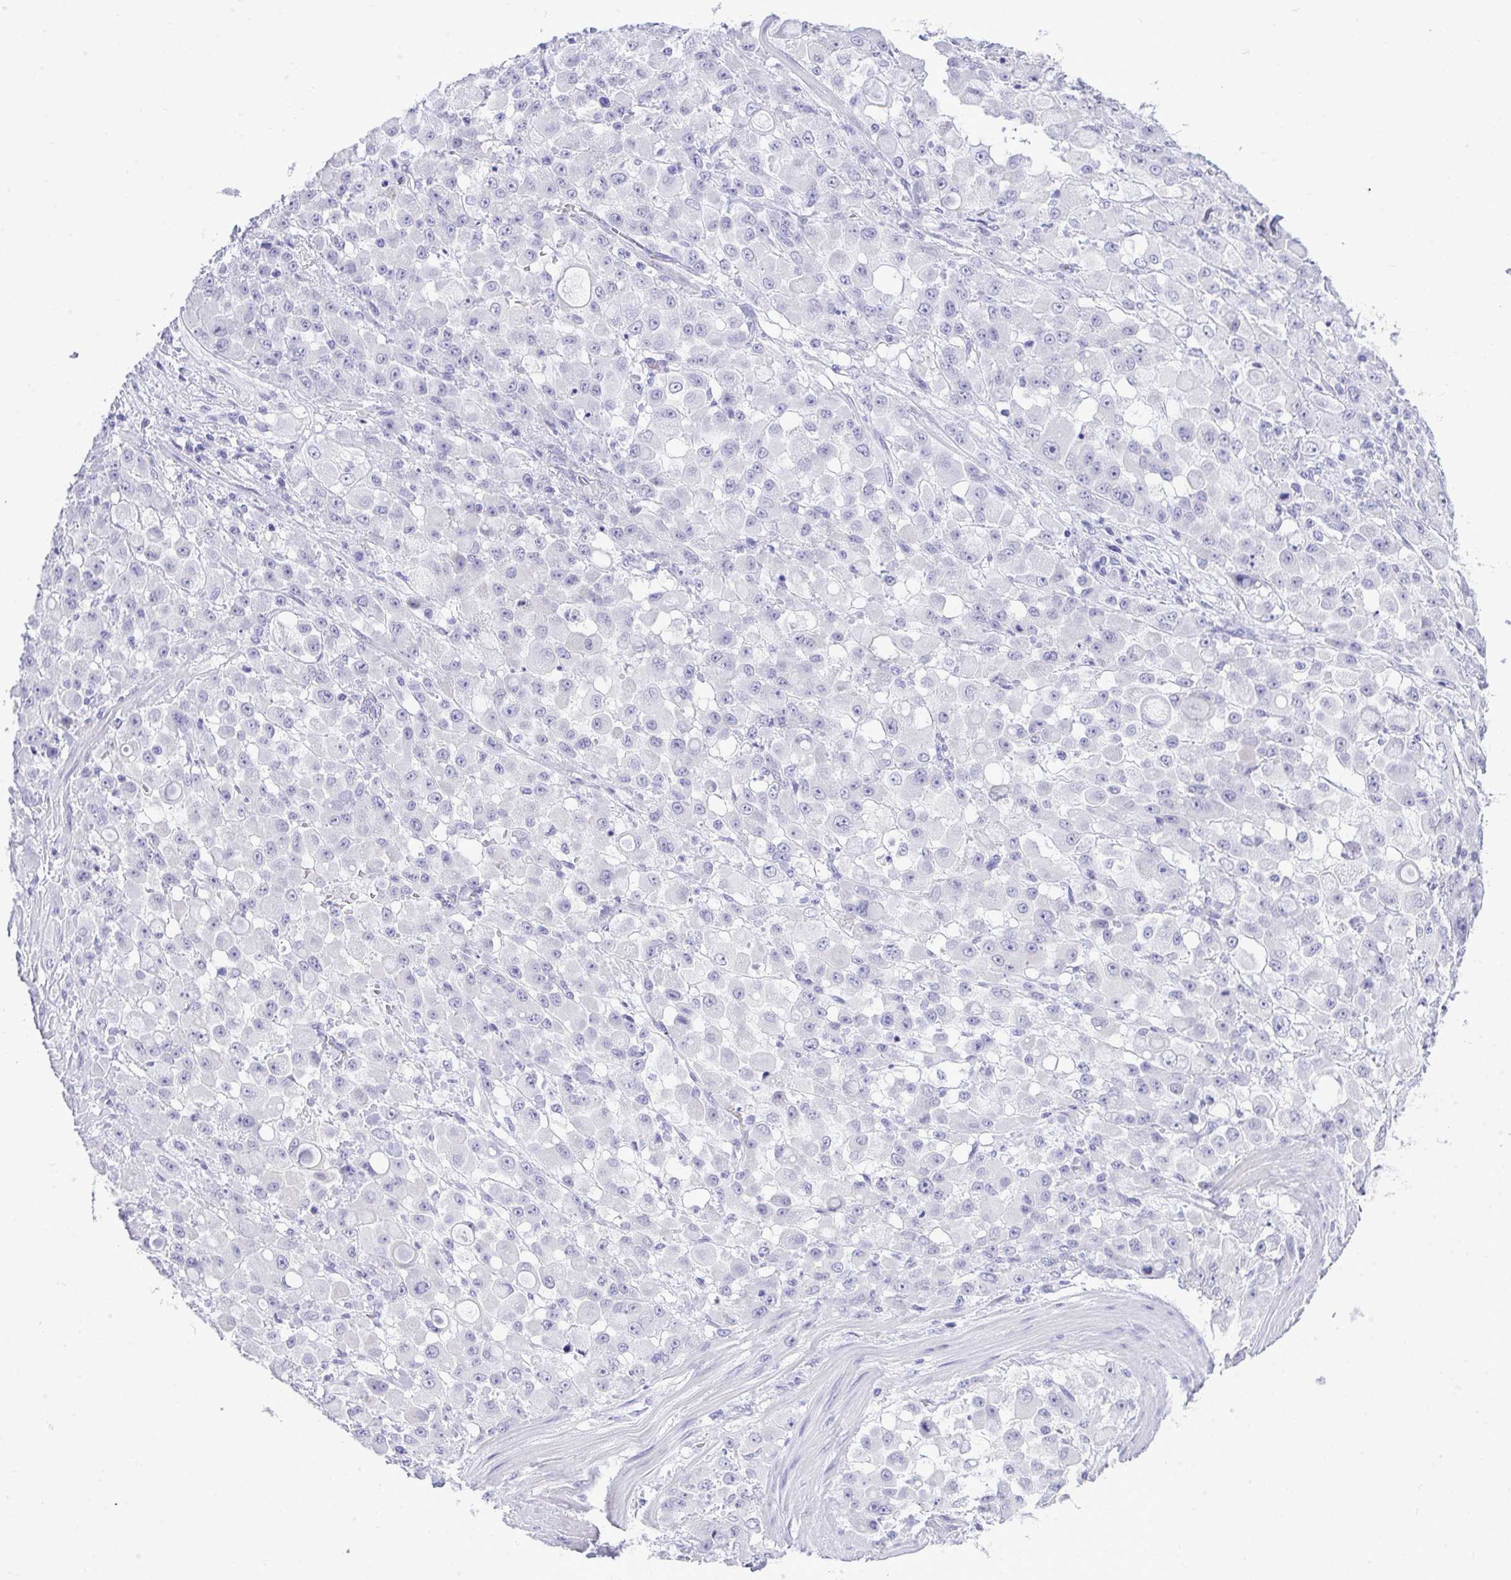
{"staining": {"intensity": "negative", "quantity": "none", "location": "none"}, "tissue": "stomach cancer", "cell_type": "Tumor cells", "image_type": "cancer", "snomed": [{"axis": "morphology", "description": "Adenocarcinoma, NOS"}, {"axis": "topography", "description": "Stomach"}], "caption": "Immunohistochemical staining of stomach adenocarcinoma shows no significant expression in tumor cells.", "gene": "PRM2", "patient": {"sex": "female", "age": 76}}